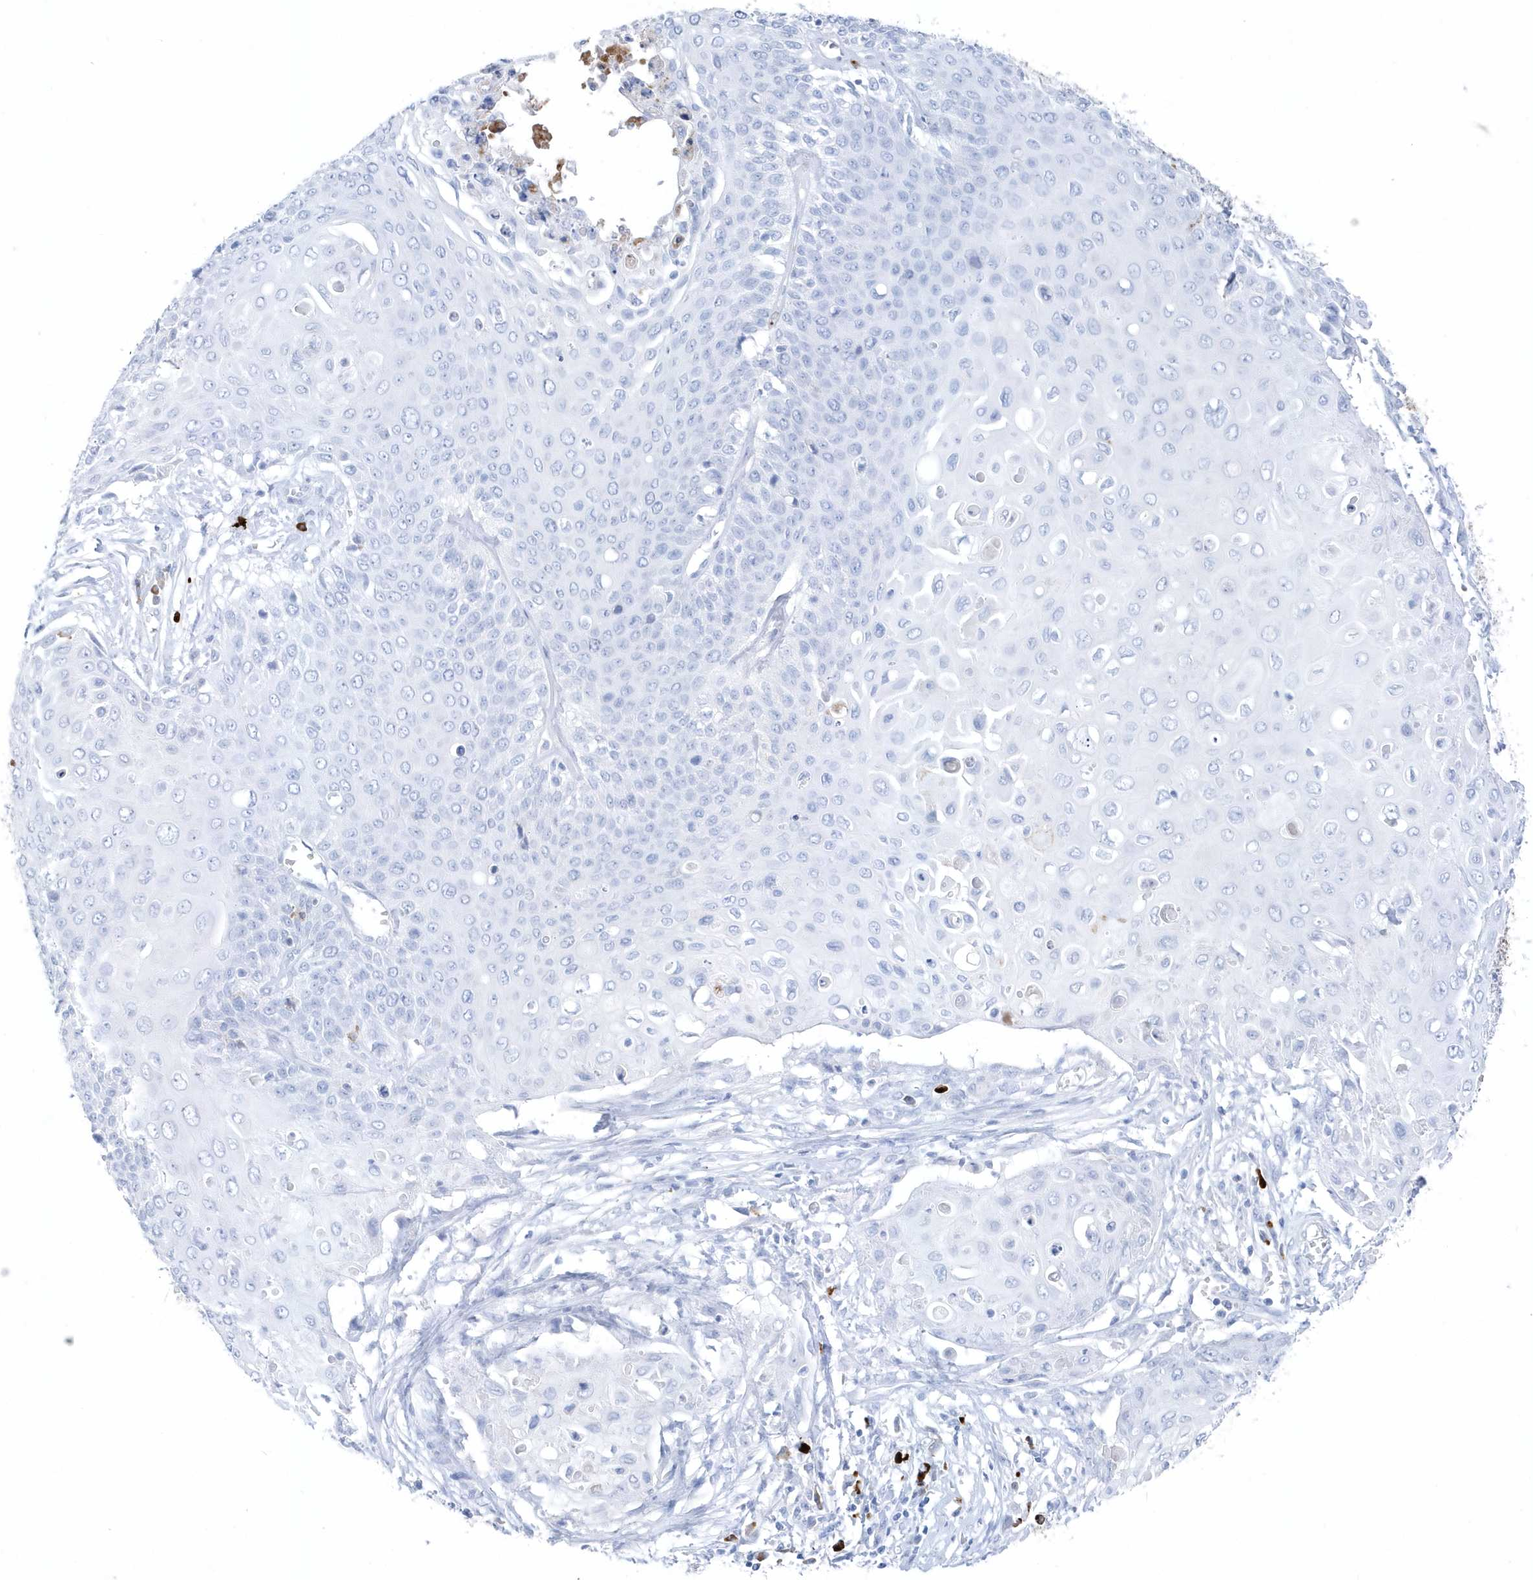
{"staining": {"intensity": "negative", "quantity": "none", "location": "none"}, "tissue": "cervical cancer", "cell_type": "Tumor cells", "image_type": "cancer", "snomed": [{"axis": "morphology", "description": "Squamous cell carcinoma, NOS"}, {"axis": "topography", "description": "Cervix"}], "caption": "A high-resolution image shows IHC staining of squamous cell carcinoma (cervical), which displays no significant staining in tumor cells. Nuclei are stained in blue.", "gene": "JCHAIN", "patient": {"sex": "female", "age": 39}}